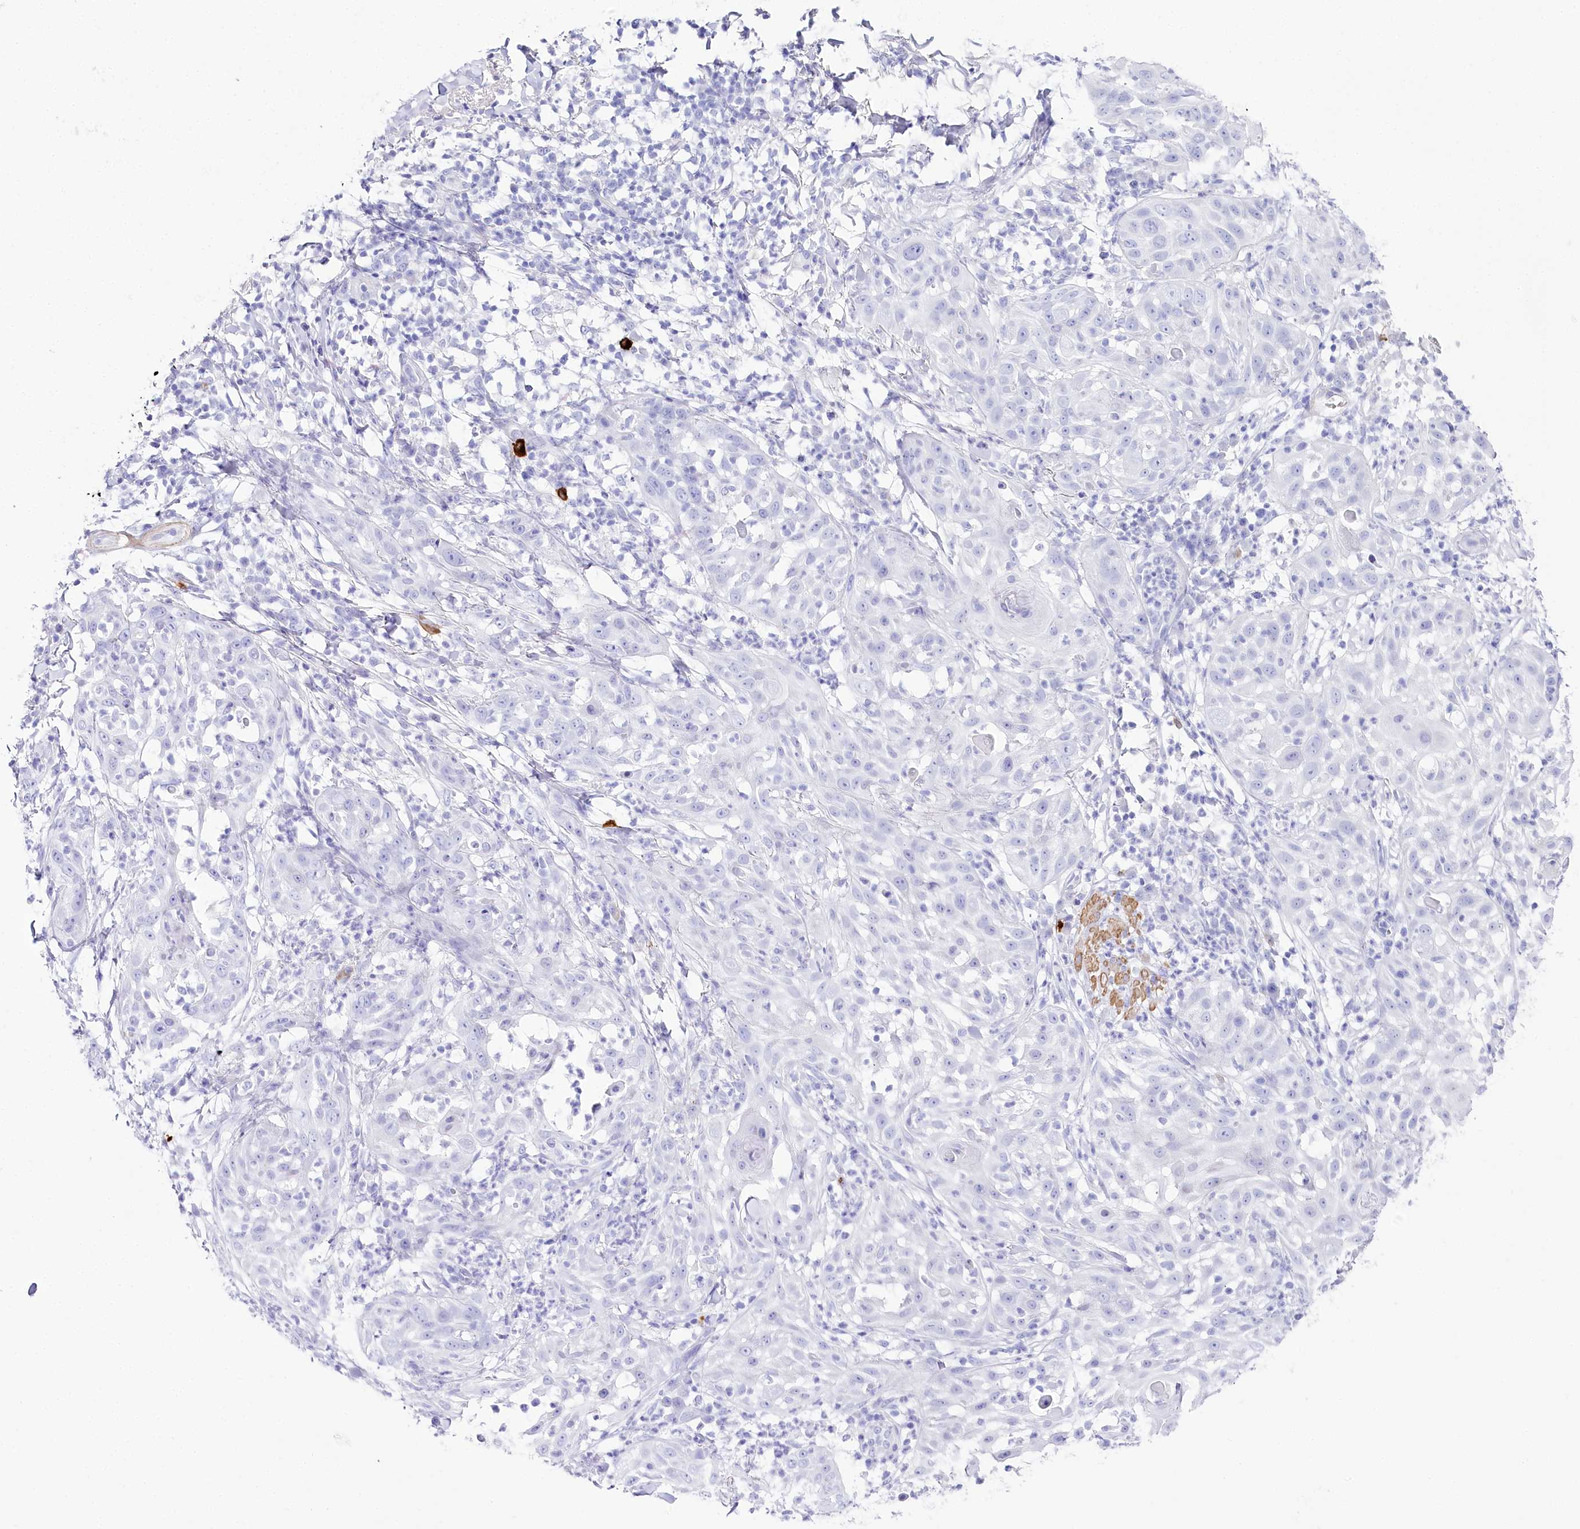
{"staining": {"intensity": "negative", "quantity": "none", "location": "none"}, "tissue": "skin cancer", "cell_type": "Tumor cells", "image_type": "cancer", "snomed": [{"axis": "morphology", "description": "Squamous cell carcinoma, NOS"}, {"axis": "topography", "description": "Skin"}], "caption": "A high-resolution micrograph shows IHC staining of squamous cell carcinoma (skin), which reveals no significant expression in tumor cells.", "gene": "CSN3", "patient": {"sex": "female", "age": 44}}